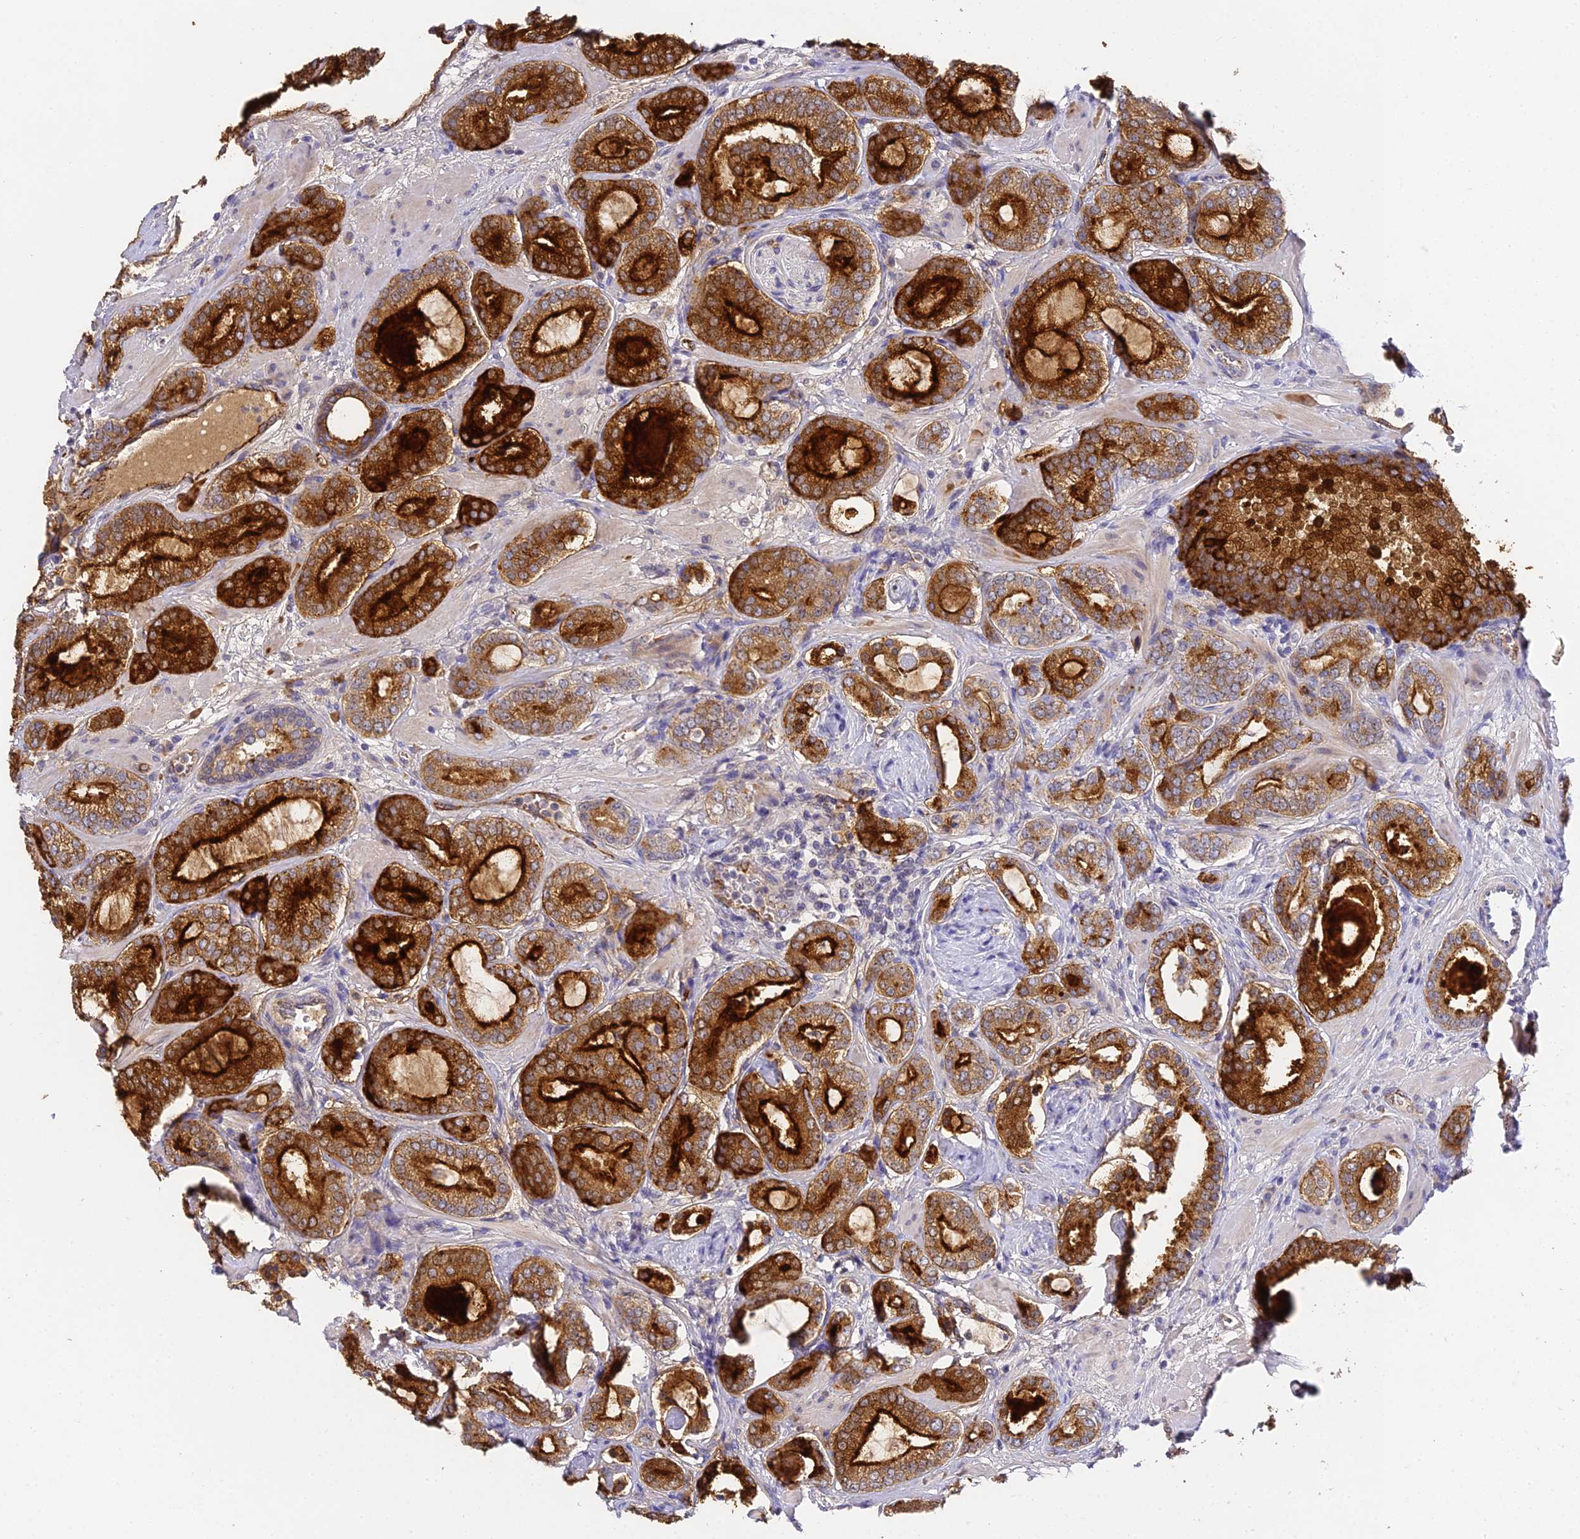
{"staining": {"intensity": "strong", "quantity": ">75%", "location": "cytoplasmic/membranous"}, "tissue": "prostate cancer", "cell_type": "Tumor cells", "image_type": "cancer", "snomed": [{"axis": "morphology", "description": "Adenocarcinoma, High grade"}, {"axis": "topography", "description": "Prostate"}], "caption": "Protein staining by IHC shows strong cytoplasmic/membranous expression in about >75% of tumor cells in prostate cancer (adenocarcinoma (high-grade)).", "gene": "DNAAF10", "patient": {"sex": "male", "age": 60}}